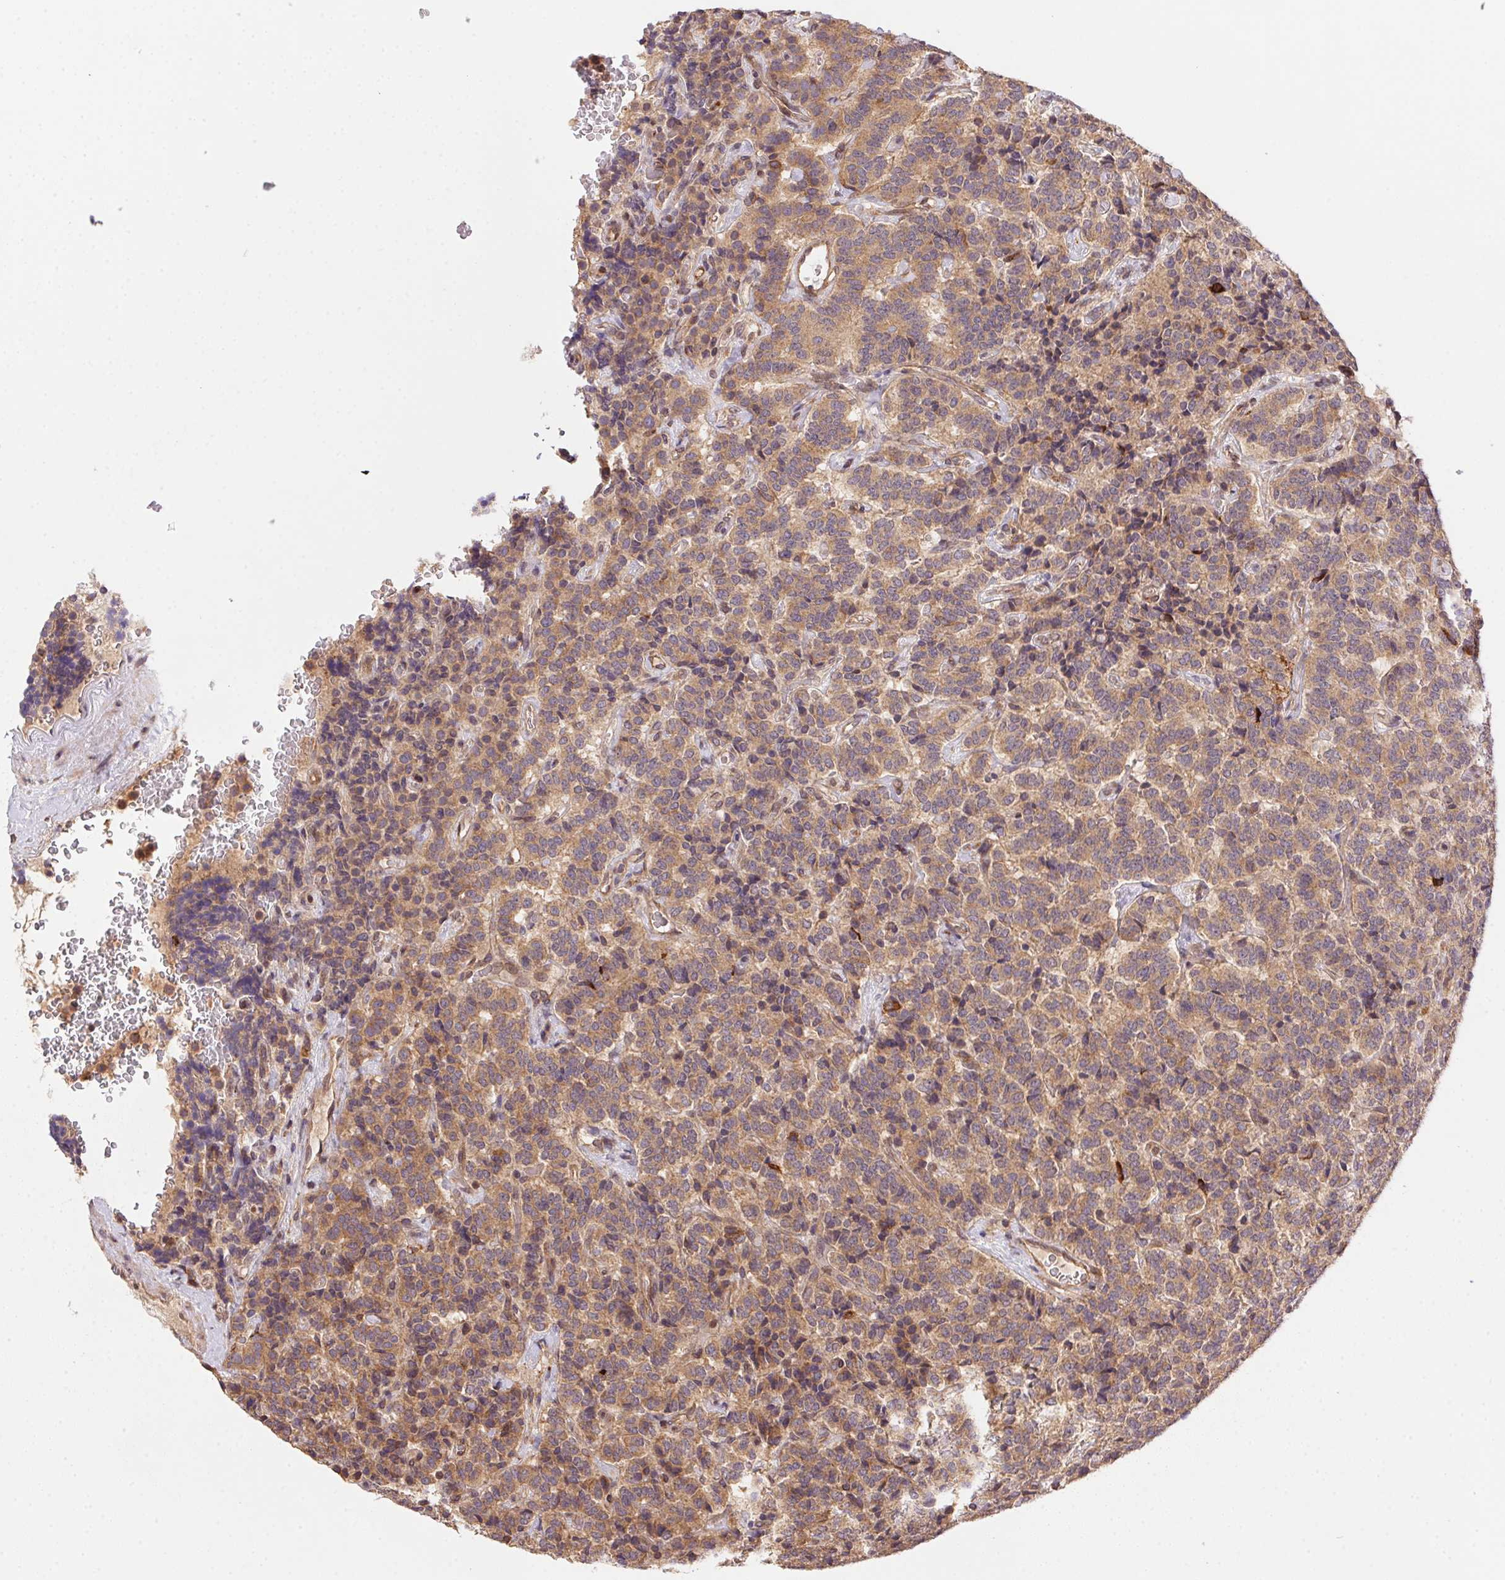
{"staining": {"intensity": "weak", "quantity": ">75%", "location": "cytoplasmic/membranous"}, "tissue": "carcinoid", "cell_type": "Tumor cells", "image_type": "cancer", "snomed": [{"axis": "morphology", "description": "Carcinoid, malignant, NOS"}, {"axis": "topography", "description": "Pancreas"}], "caption": "Weak cytoplasmic/membranous protein expression is appreciated in approximately >75% of tumor cells in carcinoid.", "gene": "MEX3D", "patient": {"sex": "male", "age": 36}}